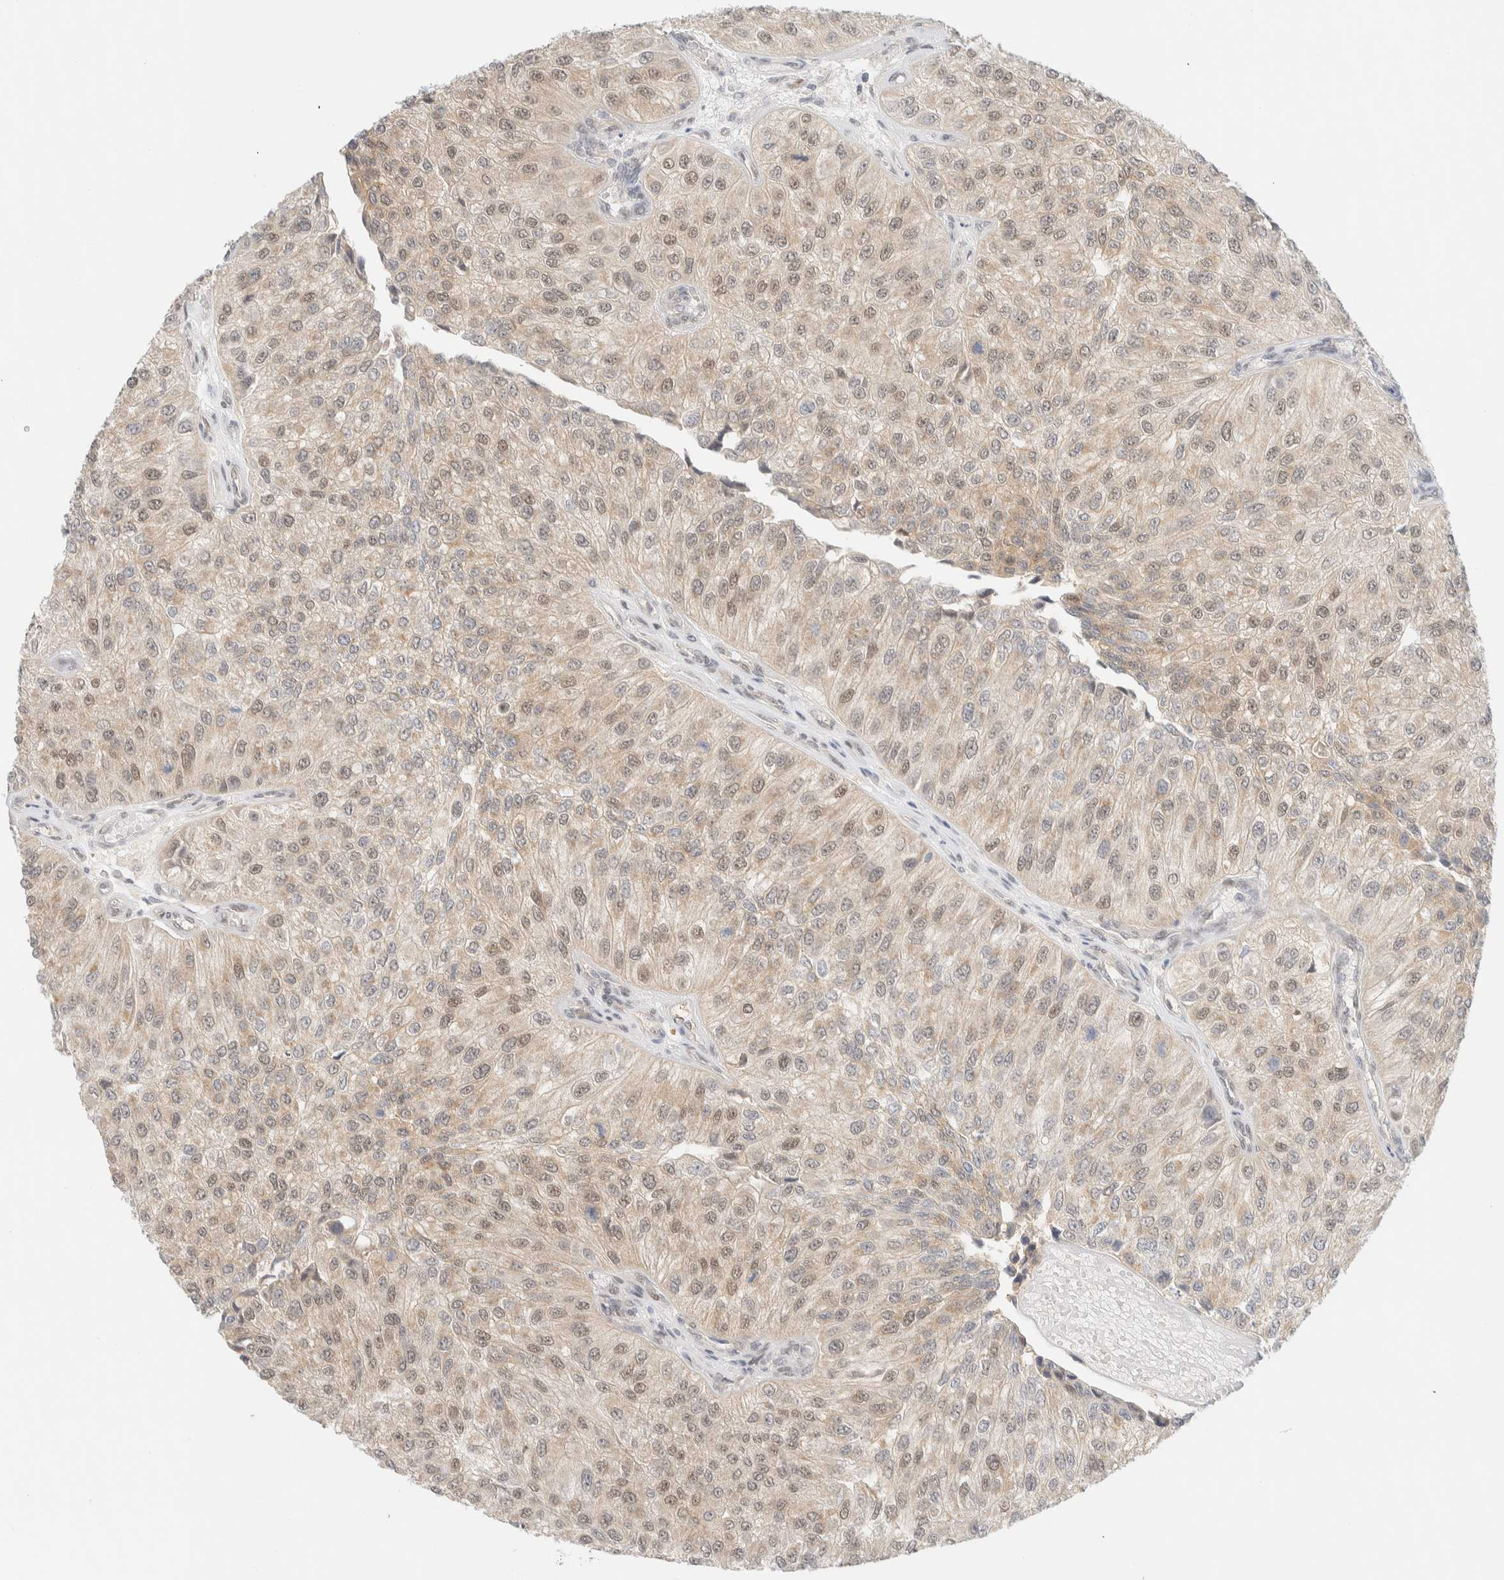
{"staining": {"intensity": "weak", "quantity": "25%-75%", "location": "cytoplasmic/membranous,nuclear"}, "tissue": "urothelial cancer", "cell_type": "Tumor cells", "image_type": "cancer", "snomed": [{"axis": "morphology", "description": "Urothelial carcinoma, High grade"}, {"axis": "topography", "description": "Kidney"}, {"axis": "topography", "description": "Urinary bladder"}], "caption": "This micrograph displays IHC staining of human urothelial carcinoma (high-grade), with low weak cytoplasmic/membranous and nuclear positivity in approximately 25%-75% of tumor cells.", "gene": "PYGO2", "patient": {"sex": "male", "age": 77}}